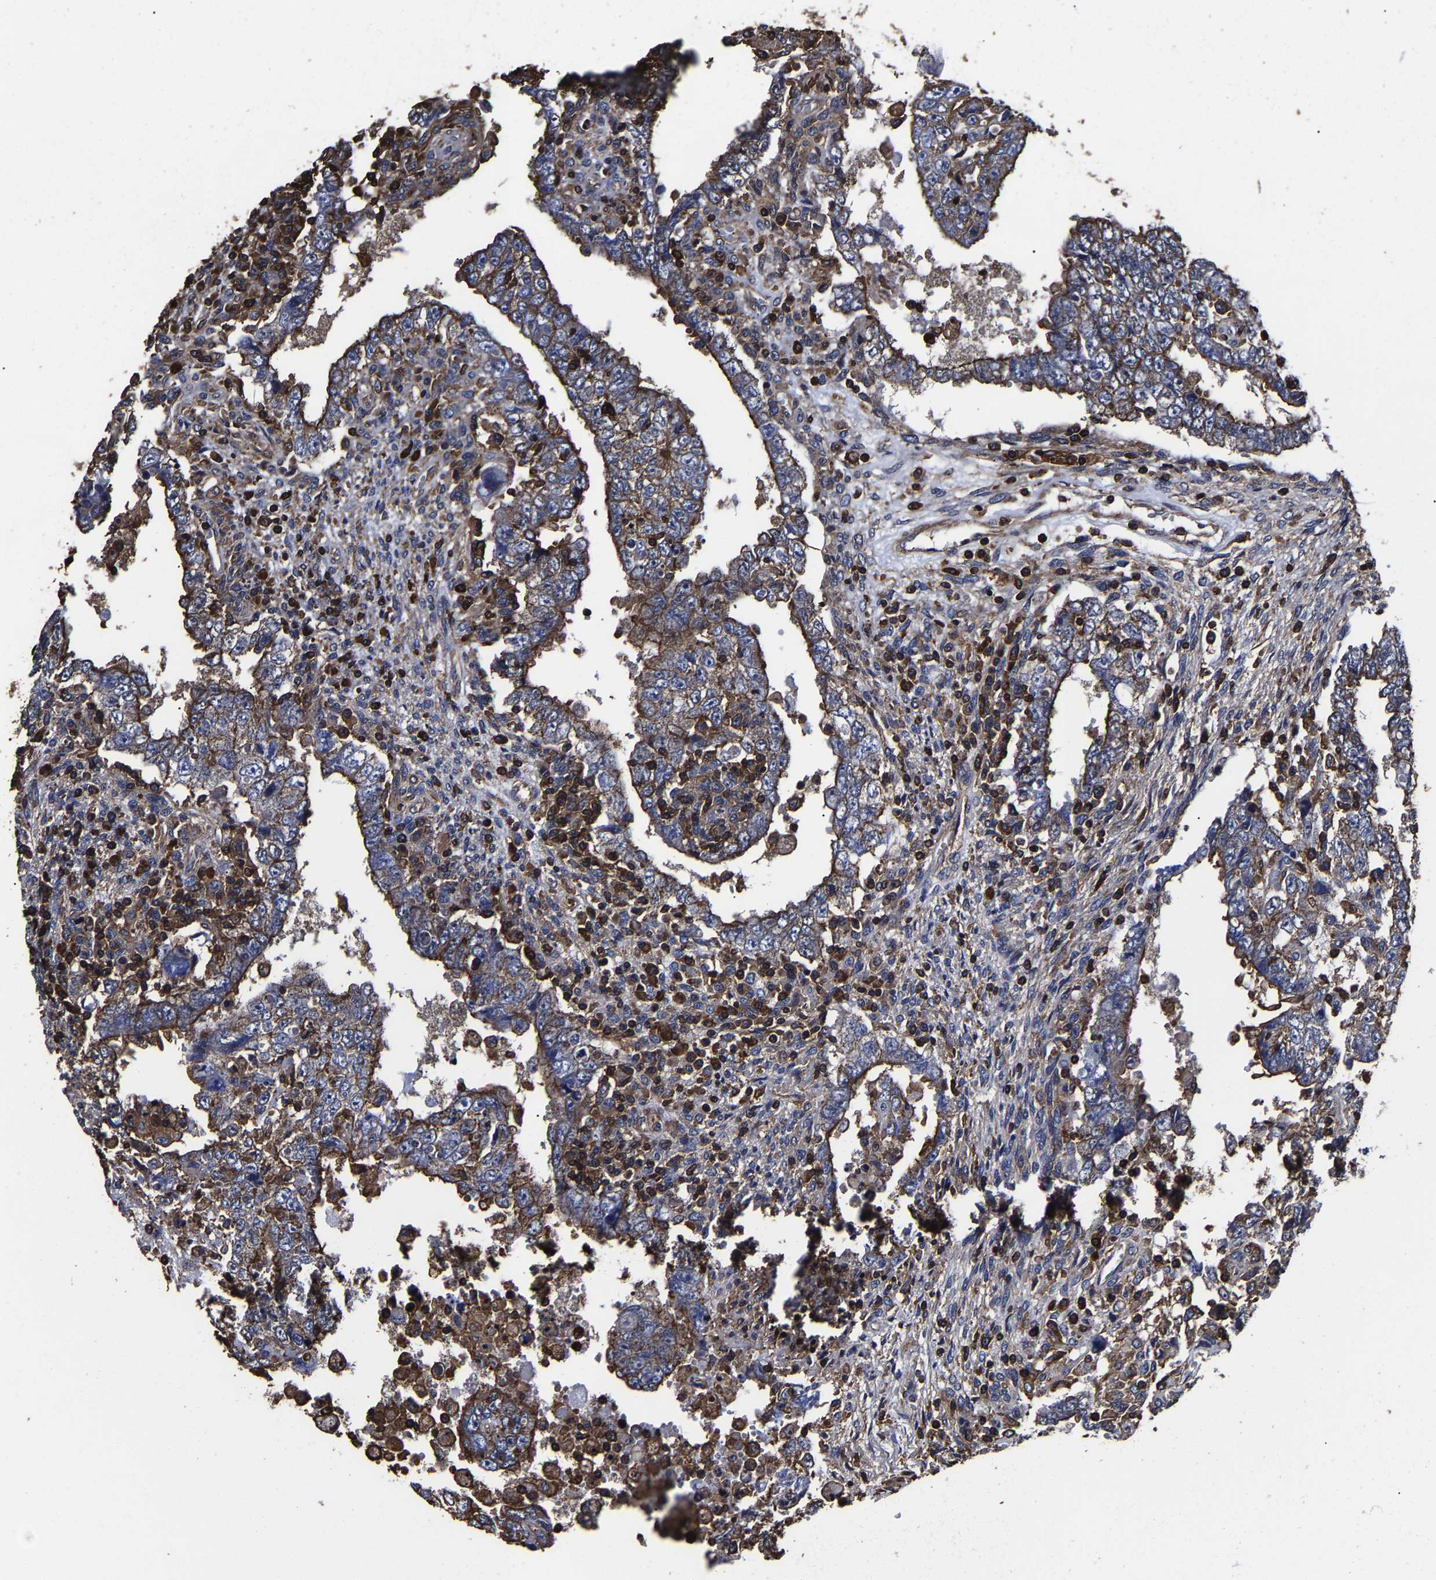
{"staining": {"intensity": "moderate", "quantity": ">75%", "location": "cytoplasmic/membranous"}, "tissue": "testis cancer", "cell_type": "Tumor cells", "image_type": "cancer", "snomed": [{"axis": "morphology", "description": "Carcinoma, Embryonal, NOS"}, {"axis": "topography", "description": "Testis"}], "caption": "Brown immunohistochemical staining in human embryonal carcinoma (testis) shows moderate cytoplasmic/membranous staining in about >75% of tumor cells. The staining is performed using DAB (3,3'-diaminobenzidine) brown chromogen to label protein expression. The nuclei are counter-stained blue using hematoxylin.", "gene": "SSH3", "patient": {"sex": "male", "age": 26}}